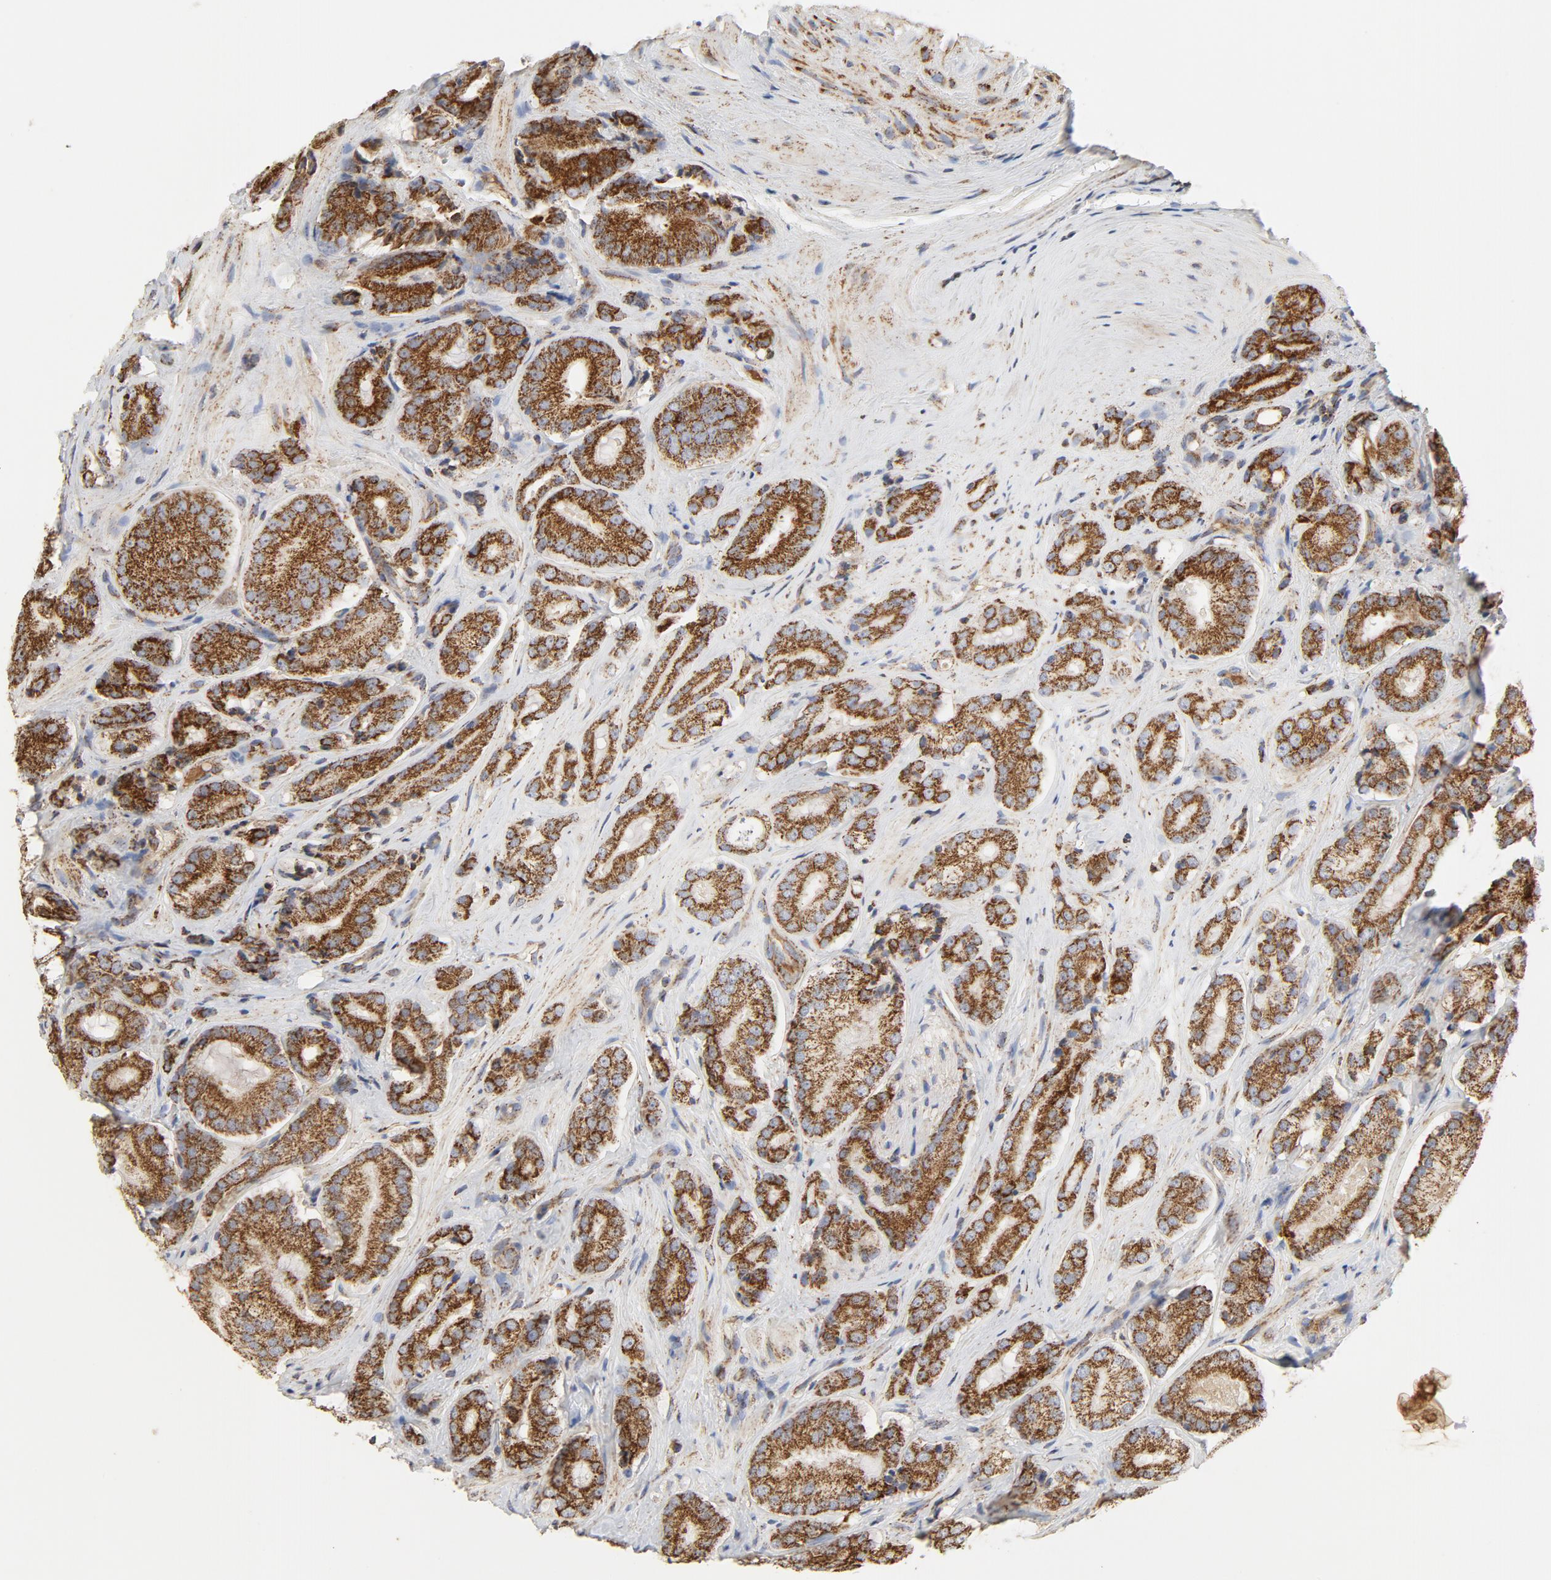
{"staining": {"intensity": "strong", "quantity": ">75%", "location": "cytoplasmic/membranous"}, "tissue": "prostate cancer", "cell_type": "Tumor cells", "image_type": "cancer", "snomed": [{"axis": "morphology", "description": "Adenocarcinoma, High grade"}, {"axis": "topography", "description": "Prostate"}], "caption": "Tumor cells demonstrate strong cytoplasmic/membranous staining in about >75% of cells in prostate high-grade adenocarcinoma. The protein of interest is stained brown, and the nuclei are stained in blue (DAB IHC with brightfield microscopy, high magnification).", "gene": "PCNX4", "patient": {"sex": "male", "age": 70}}